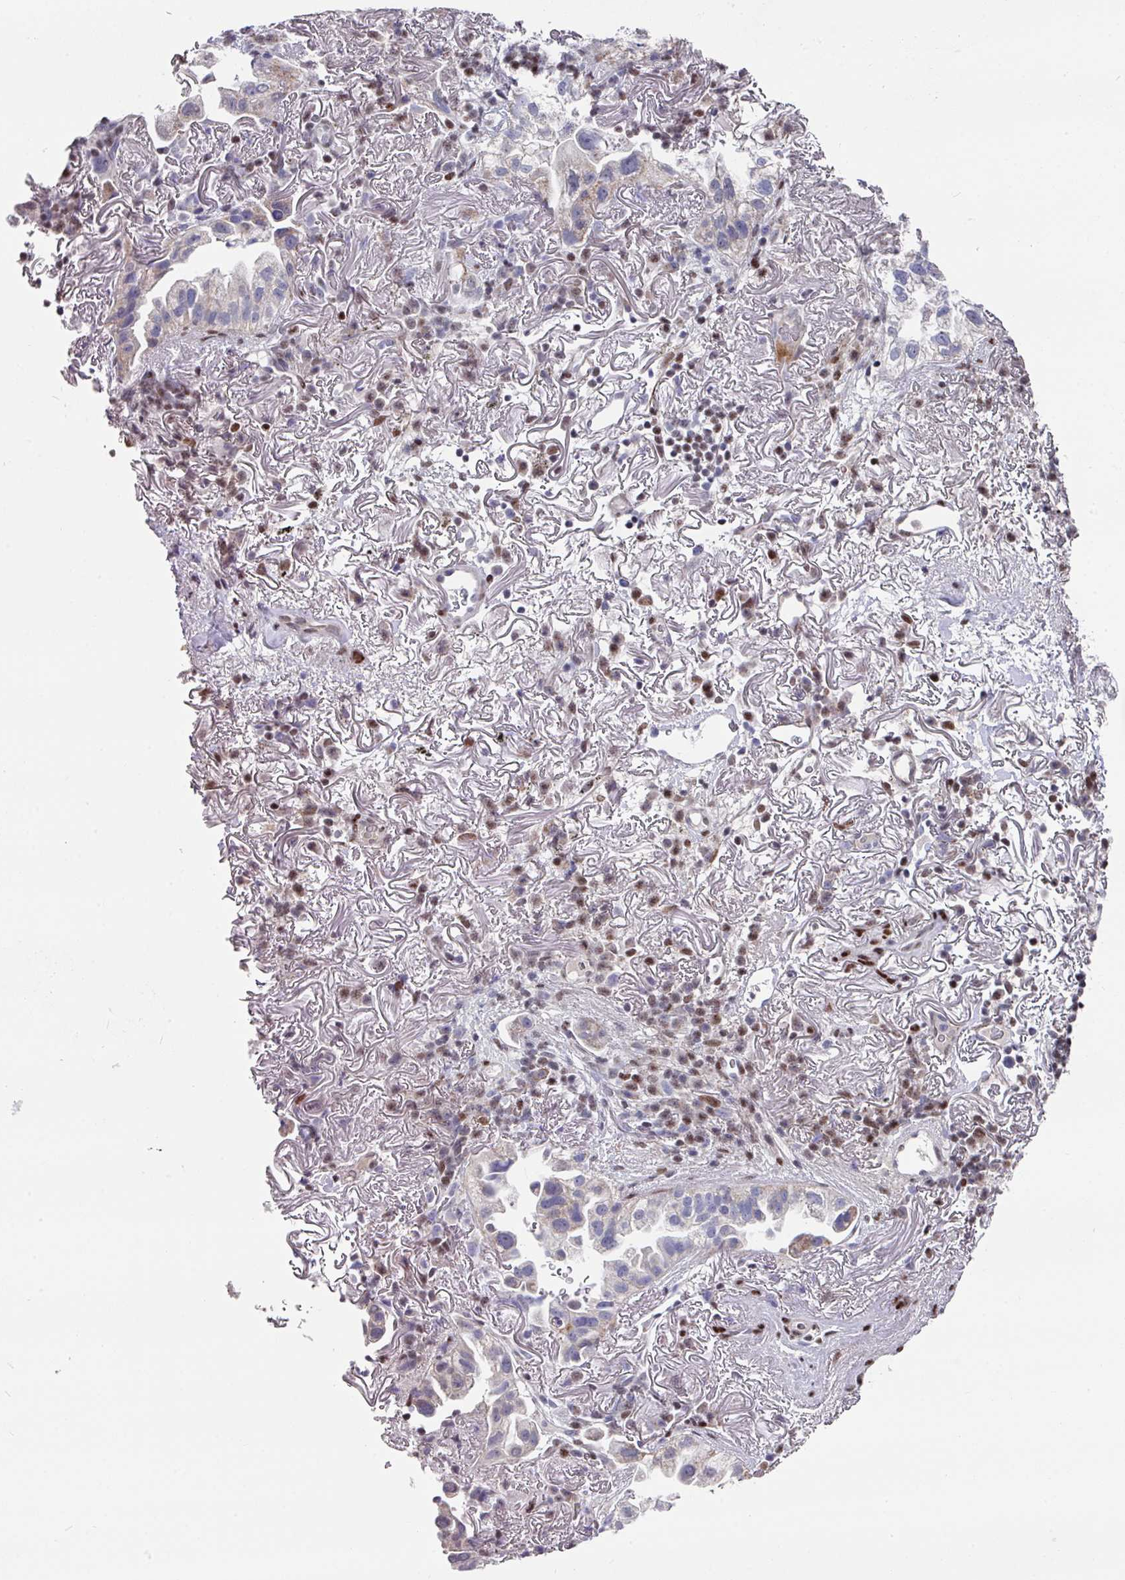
{"staining": {"intensity": "negative", "quantity": "none", "location": "none"}, "tissue": "lung cancer", "cell_type": "Tumor cells", "image_type": "cancer", "snomed": [{"axis": "morphology", "description": "Adenocarcinoma, NOS"}, {"axis": "topography", "description": "Lung"}], "caption": "Photomicrograph shows no significant protein positivity in tumor cells of lung cancer (adenocarcinoma).", "gene": "CBX7", "patient": {"sex": "female", "age": 69}}